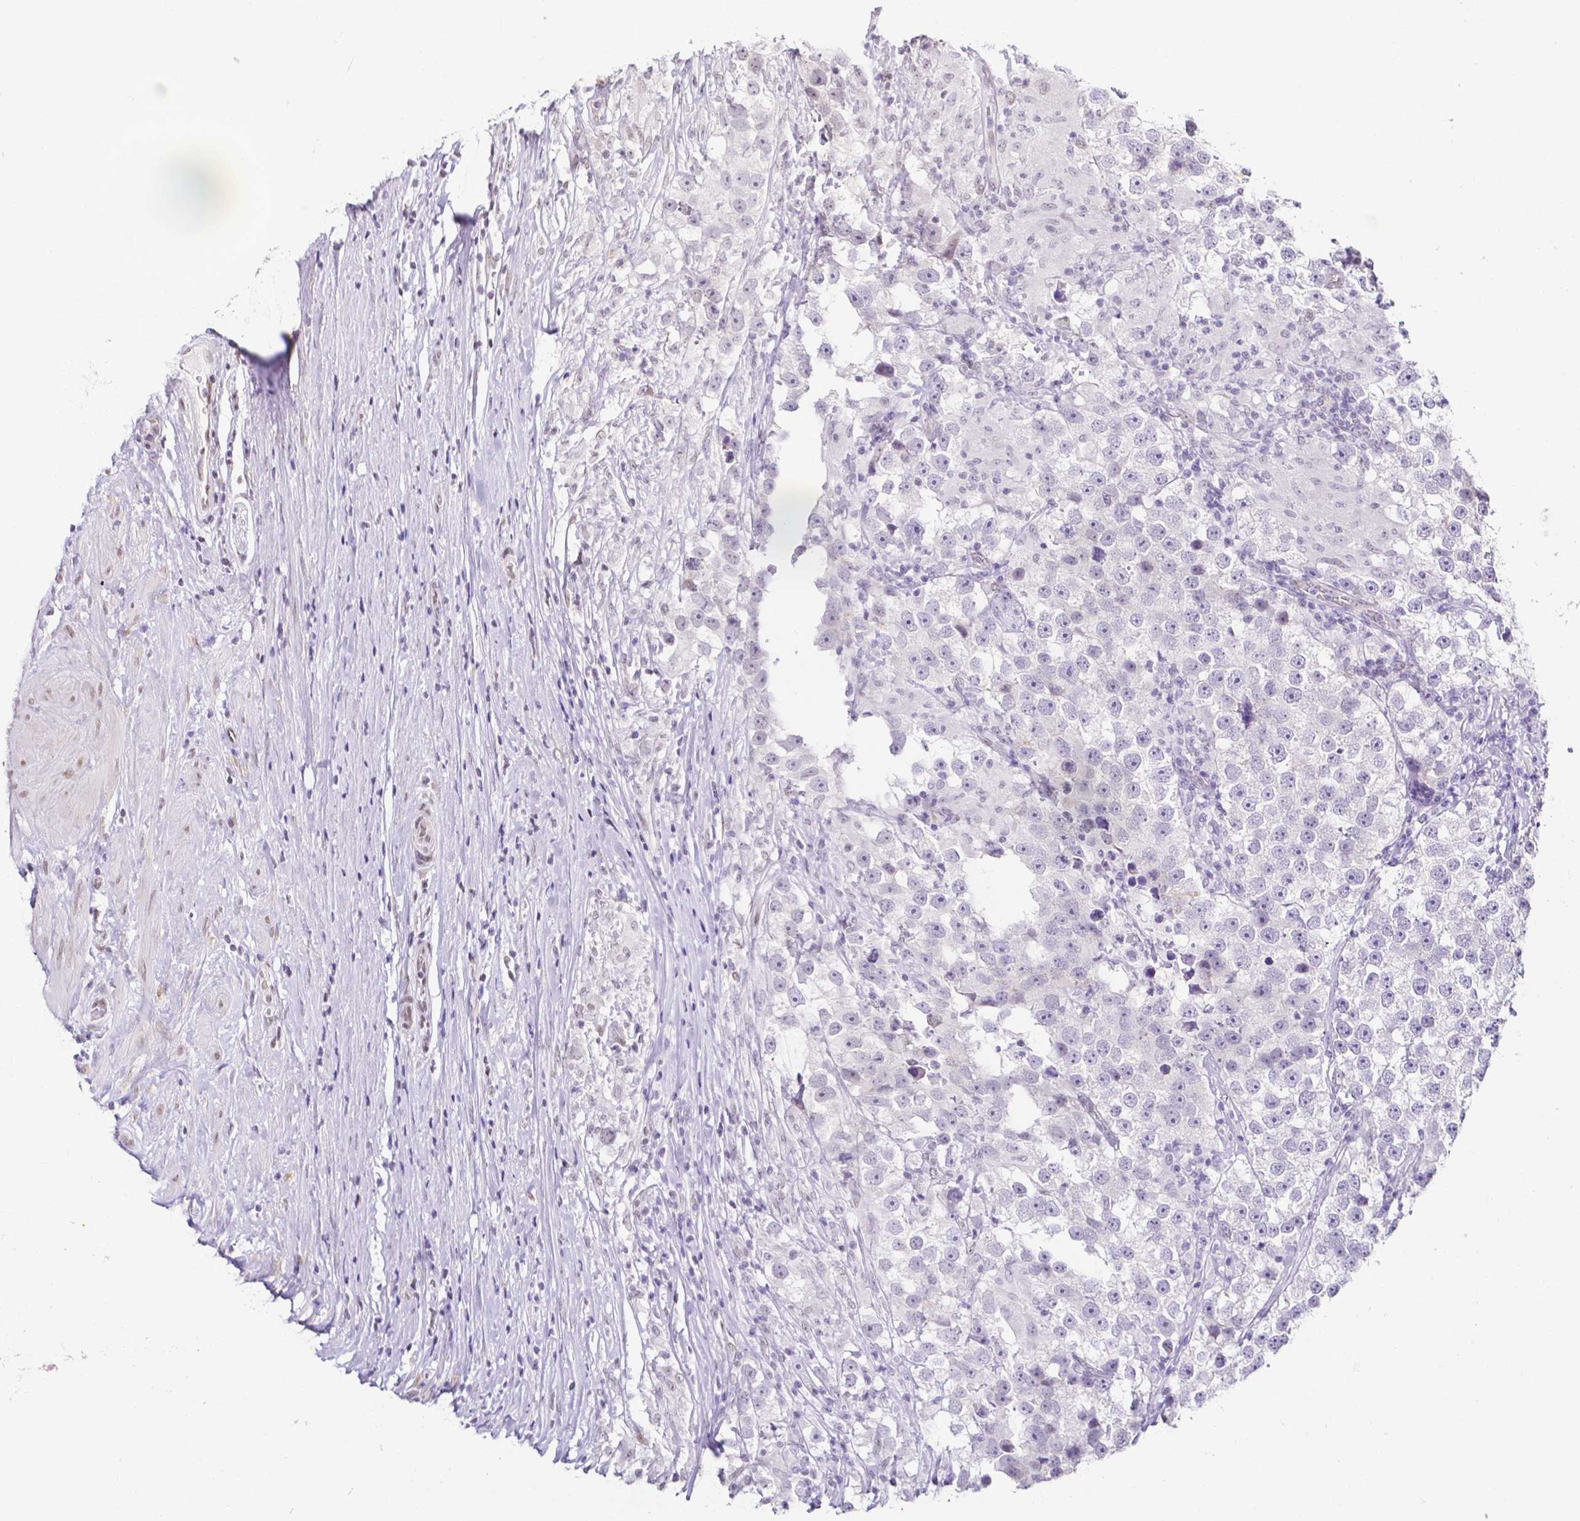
{"staining": {"intensity": "negative", "quantity": "none", "location": "none"}, "tissue": "testis cancer", "cell_type": "Tumor cells", "image_type": "cancer", "snomed": [{"axis": "morphology", "description": "Seminoma, NOS"}, {"axis": "topography", "description": "Testis"}], "caption": "The IHC histopathology image has no significant expression in tumor cells of testis seminoma tissue.", "gene": "FAM83G", "patient": {"sex": "male", "age": 46}}